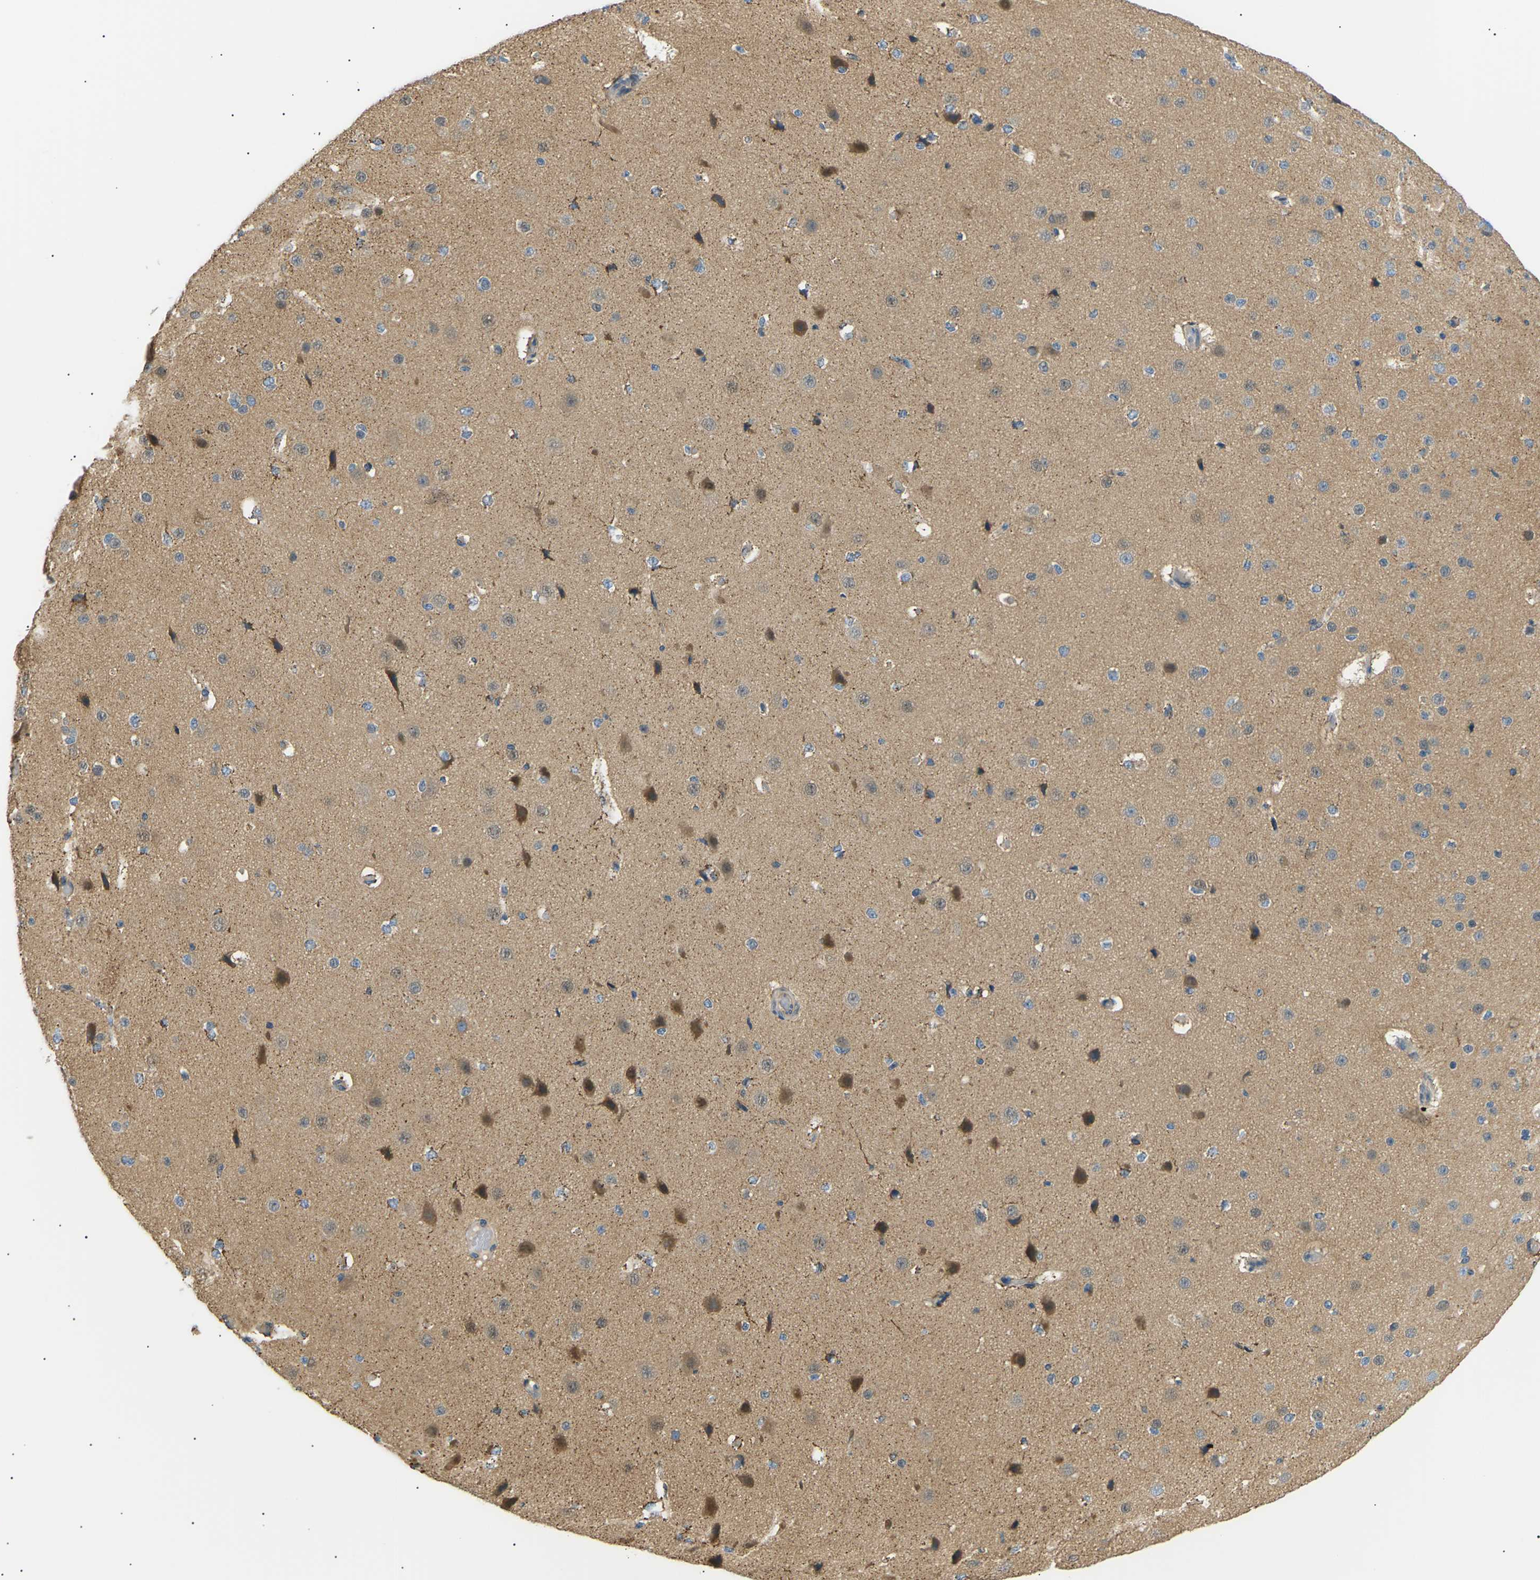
{"staining": {"intensity": "weak", "quantity": "25%-75%", "location": "cytoplasmic/membranous"}, "tissue": "cerebral cortex", "cell_type": "Endothelial cells", "image_type": "normal", "snomed": [{"axis": "morphology", "description": "Normal tissue, NOS"}, {"axis": "morphology", "description": "Developmental malformation"}, {"axis": "topography", "description": "Cerebral cortex"}], "caption": "Immunohistochemistry (IHC) (DAB) staining of unremarkable cerebral cortex reveals weak cytoplasmic/membranous protein positivity in approximately 25%-75% of endothelial cells.", "gene": "TBC1D8", "patient": {"sex": "female", "age": 30}}